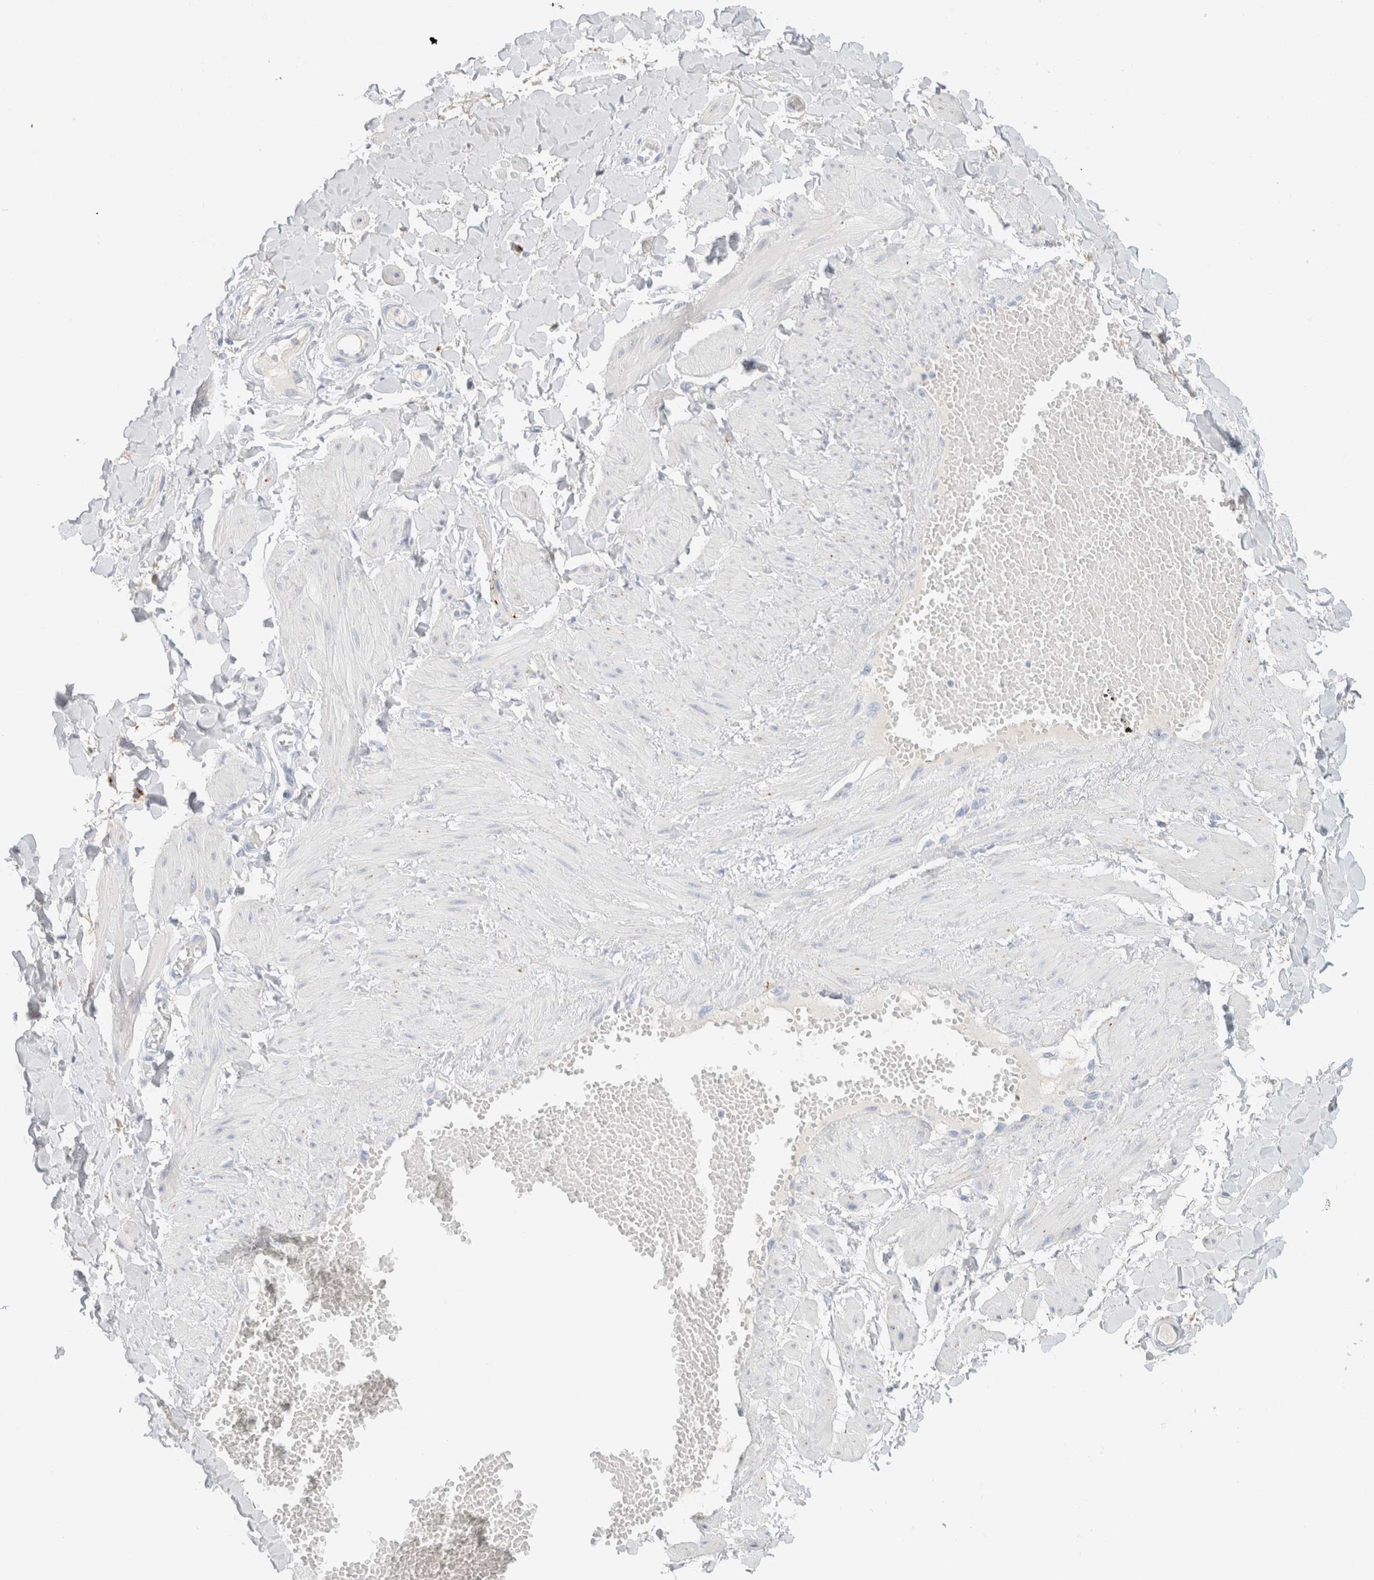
{"staining": {"intensity": "negative", "quantity": "none", "location": "none"}, "tissue": "adipose tissue", "cell_type": "Adipocytes", "image_type": "normal", "snomed": [{"axis": "morphology", "description": "Normal tissue, NOS"}, {"axis": "topography", "description": "Adipose tissue"}, {"axis": "topography", "description": "Vascular tissue"}, {"axis": "topography", "description": "Peripheral nerve tissue"}], "caption": "DAB (3,3'-diaminobenzidine) immunohistochemical staining of normal human adipose tissue shows no significant staining in adipocytes.", "gene": "CPQ", "patient": {"sex": "male", "age": 25}}